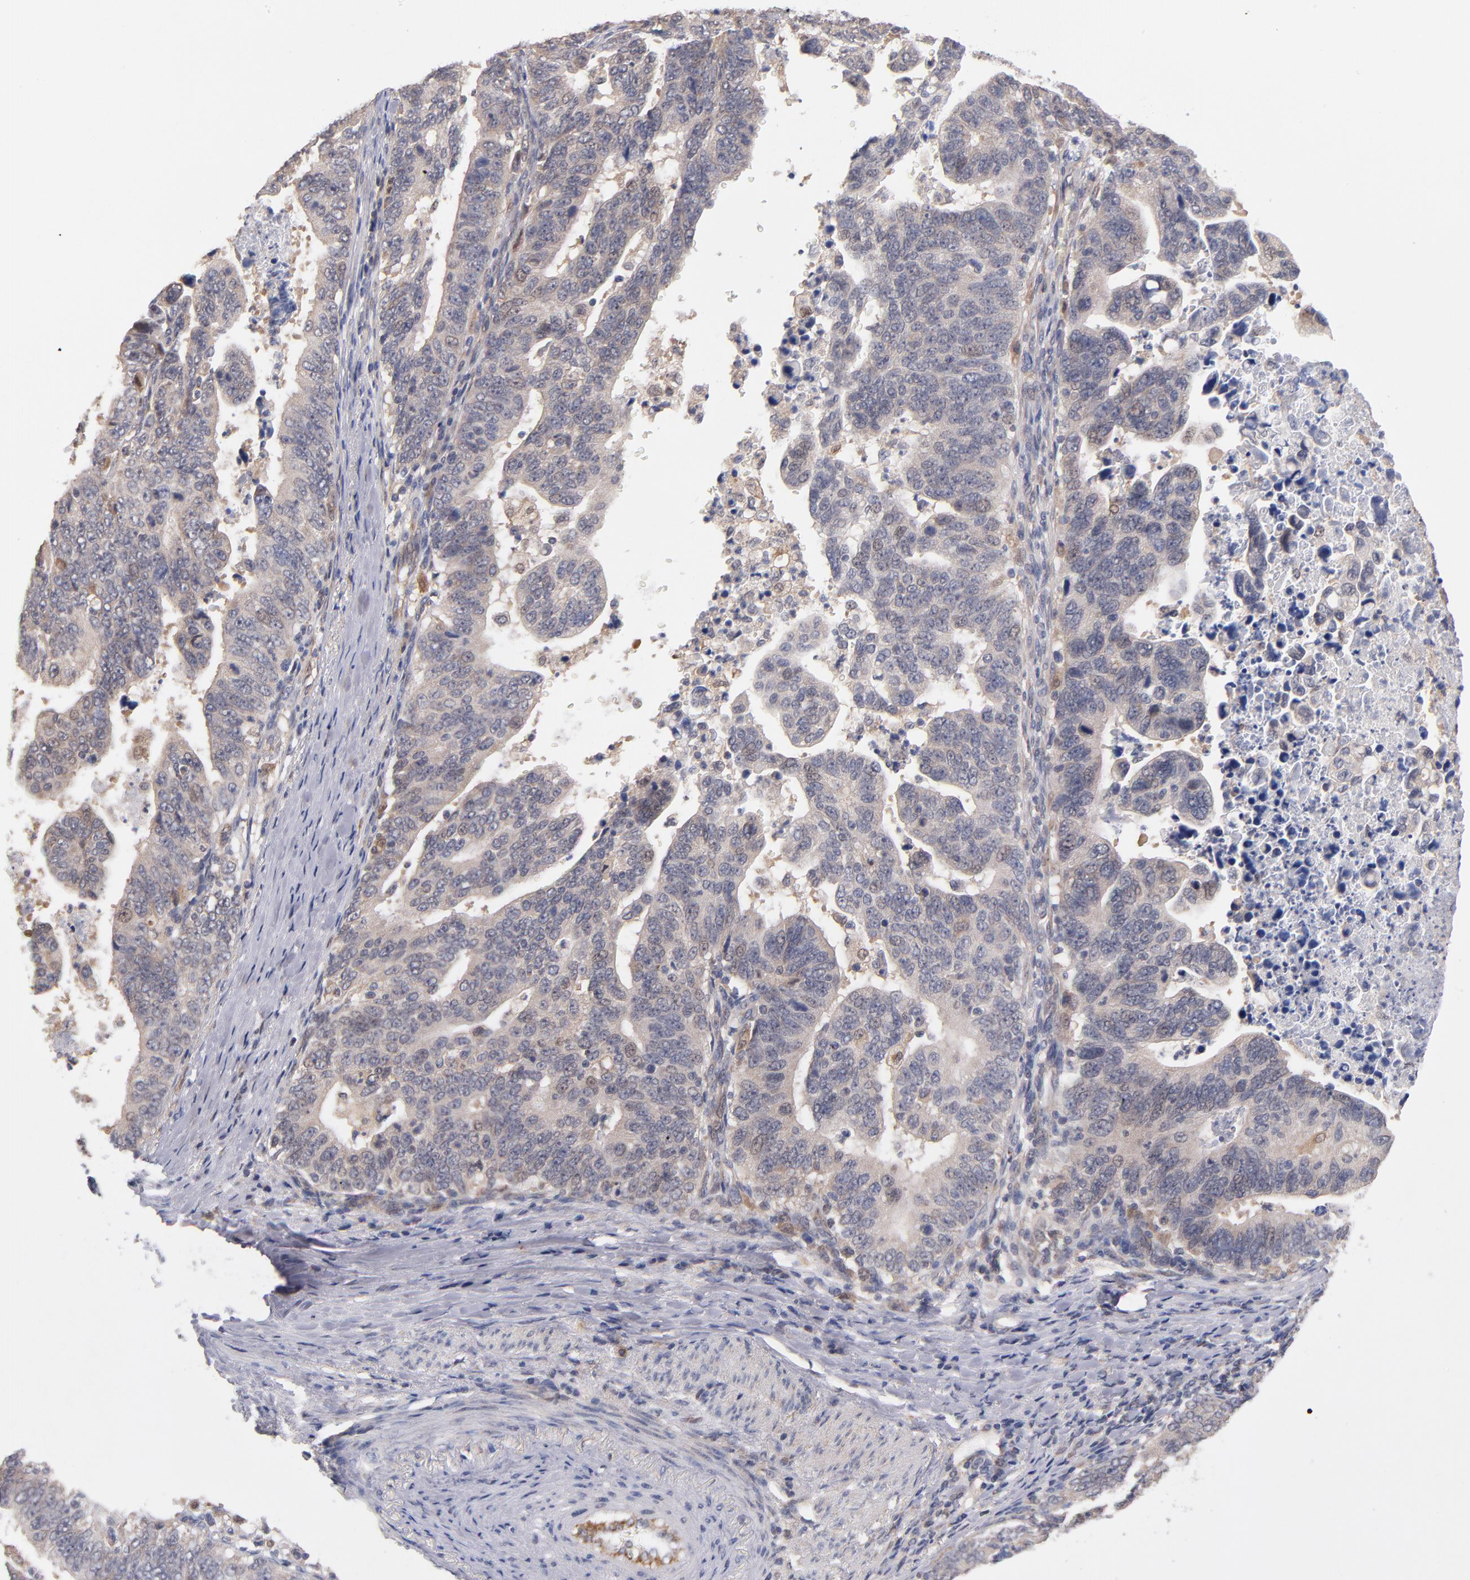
{"staining": {"intensity": "weak", "quantity": ">75%", "location": "cytoplasmic/membranous"}, "tissue": "stomach cancer", "cell_type": "Tumor cells", "image_type": "cancer", "snomed": [{"axis": "morphology", "description": "Adenocarcinoma, NOS"}, {"axis": "topography", "description": "Stomach, upper"}], "caption": "The micrograph demonstrates immunohistochemical staining of stomach cancer. There is weak cytoplasmic/membranous positivity is seen in about >75% of tumor cells.", "gene": "GMFG", "patient": {"sex": "female", "age": 50}}